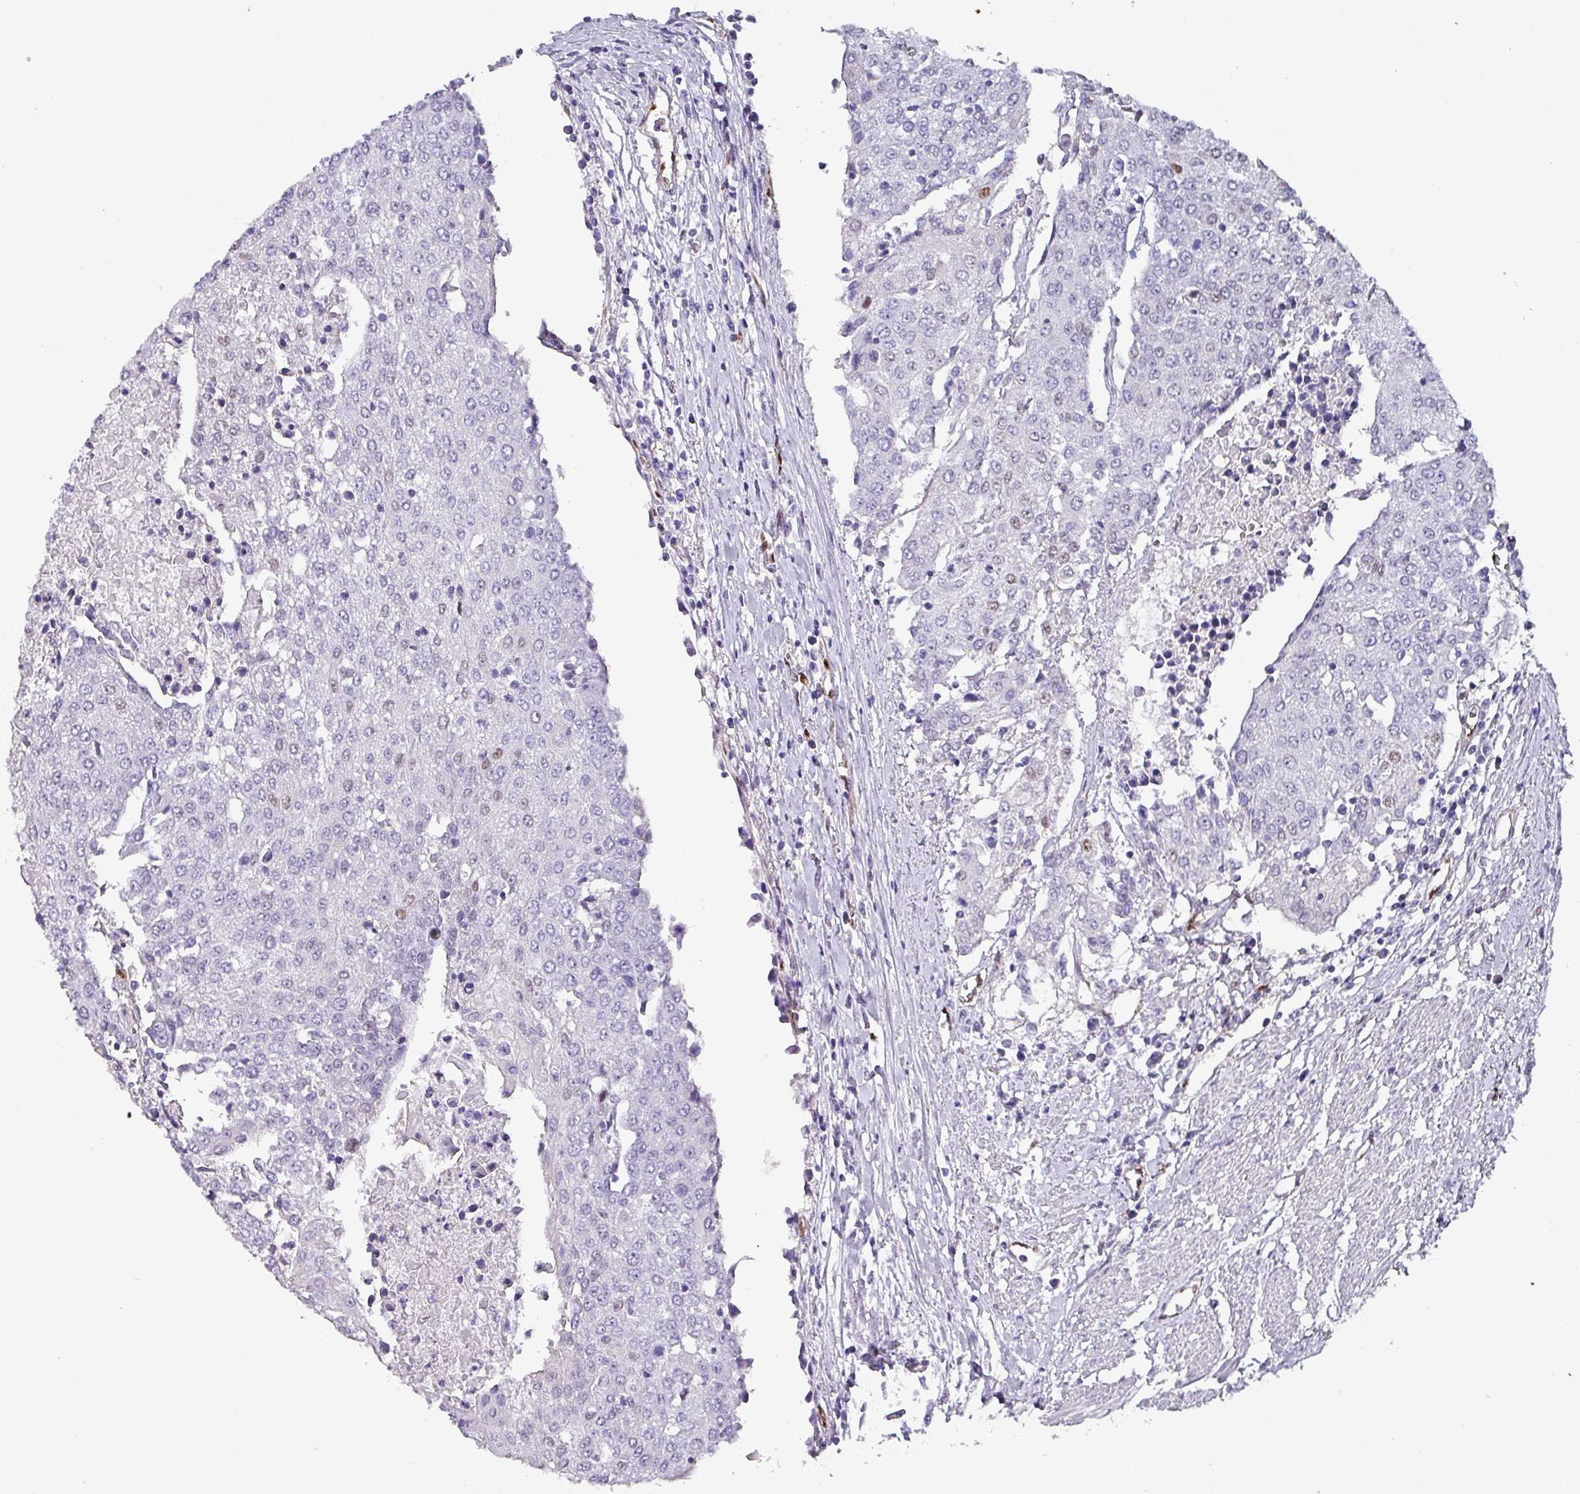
{"staining": {"intensity": "weak", "quantity": "<25%", "location": "nuclear"}, "tissue": "urothelial cancer", "cell_type": "Tumor cells", "image_type": "cancer", "snomed": [{"axis": "morphology", "description": "Urothelial carcinoma, High grade"}, {"axis": "topography", "description": "Urinary bladder"}], "caption": "An image of urothelial cancer stained for a protein exhibits no brown staining in tumor cells.", "gene": "ZNF816-ZNF321P", "patient": {"sex": "female", "age": 85}}